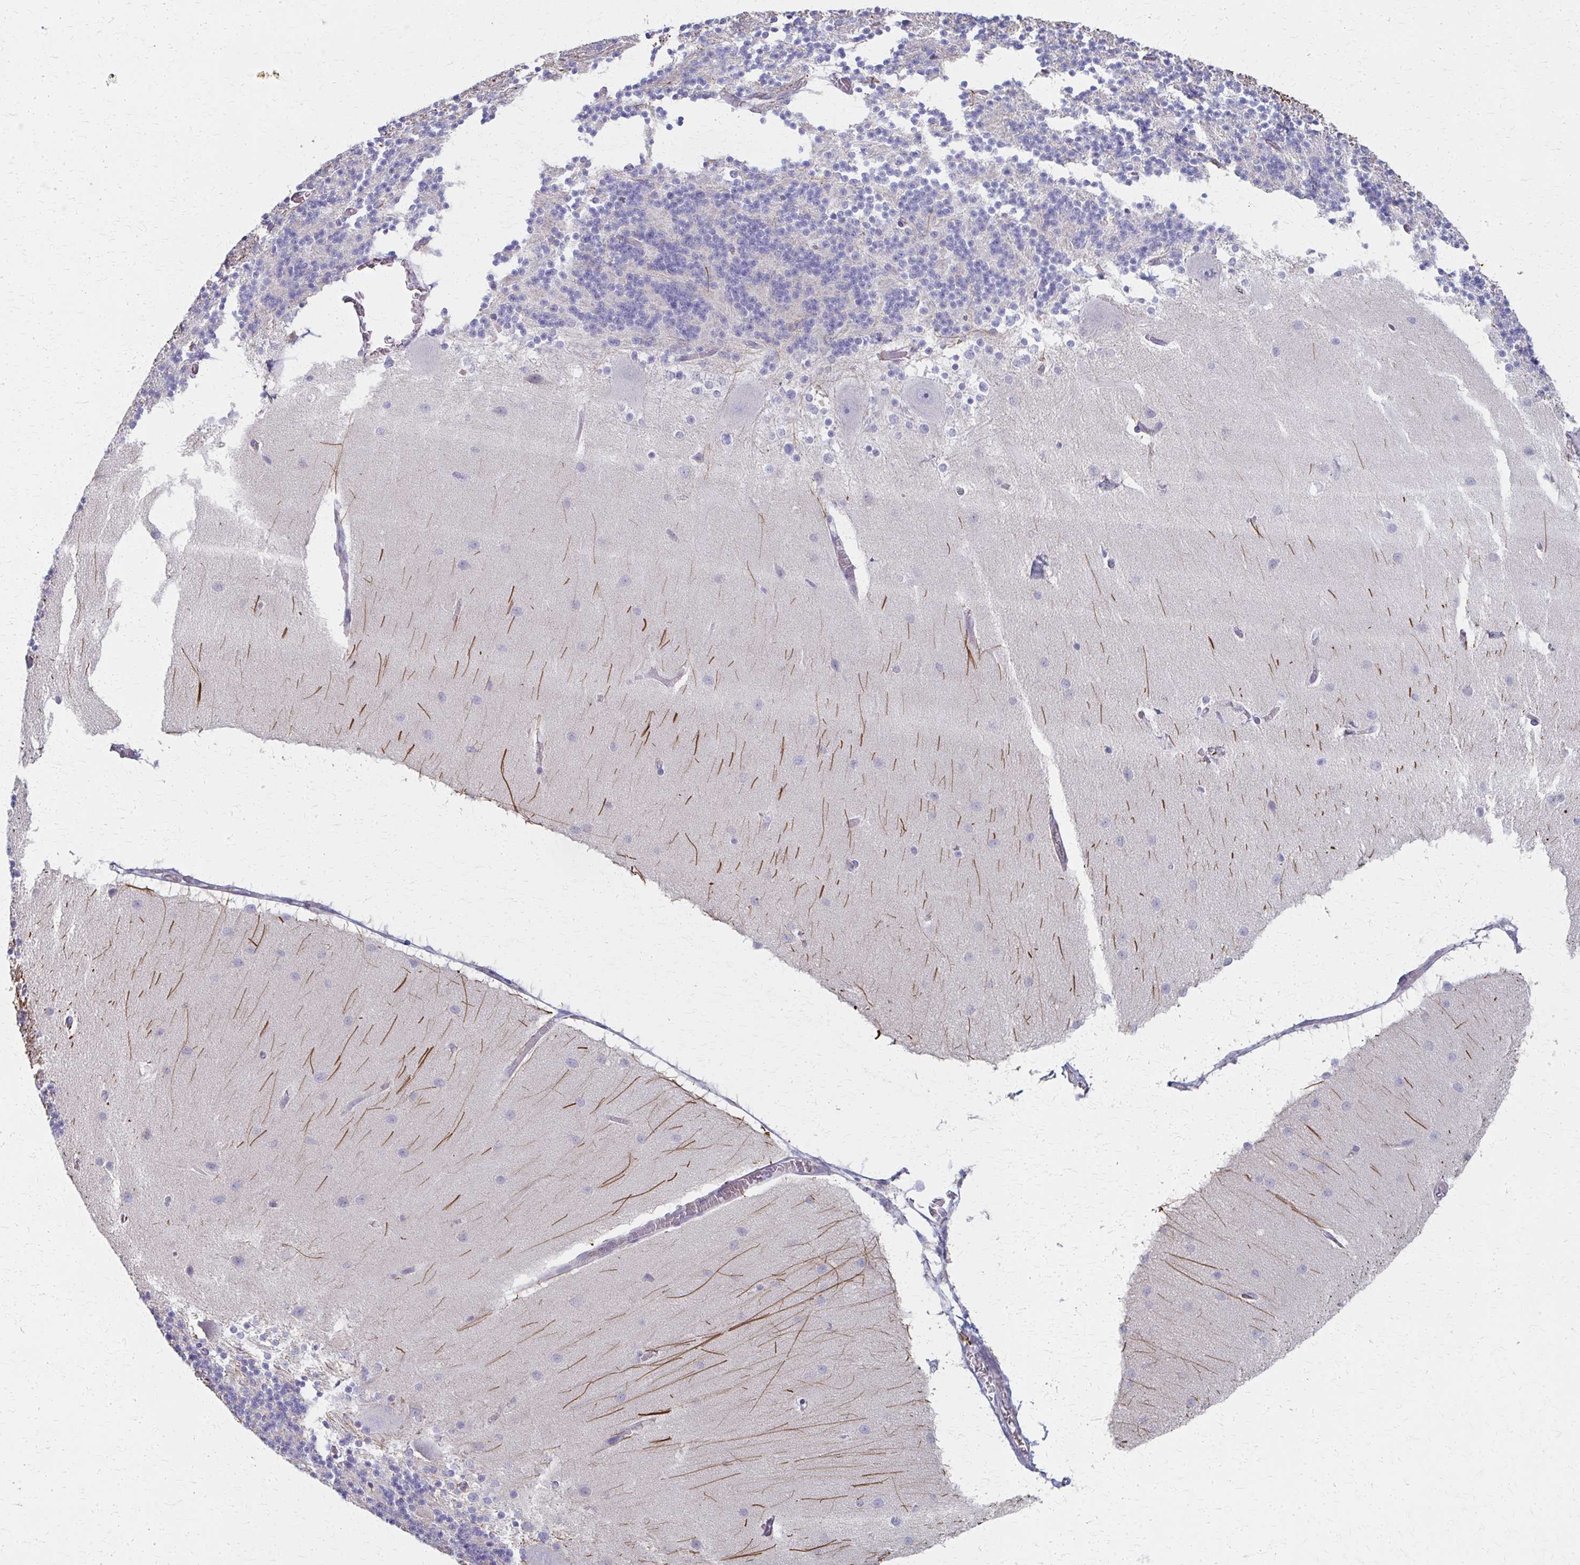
{"staining": {"intensity": "negative", "quantity": "none", "location": "none"}, "tissue": "cerebellum", "cell_type": "Cells in granular layer", "image_type": "normal", "snomed": [{"axis": "morphology", "description": "Normal tissue, NOS"}, {"axis": "topography", "description": "Cerebellum"}], "caption": "The image displays no staining of cells in granular layer in normal cerebellum.", "gene": "MS4A2", "patient": {"sex": "female", "age": 54}}